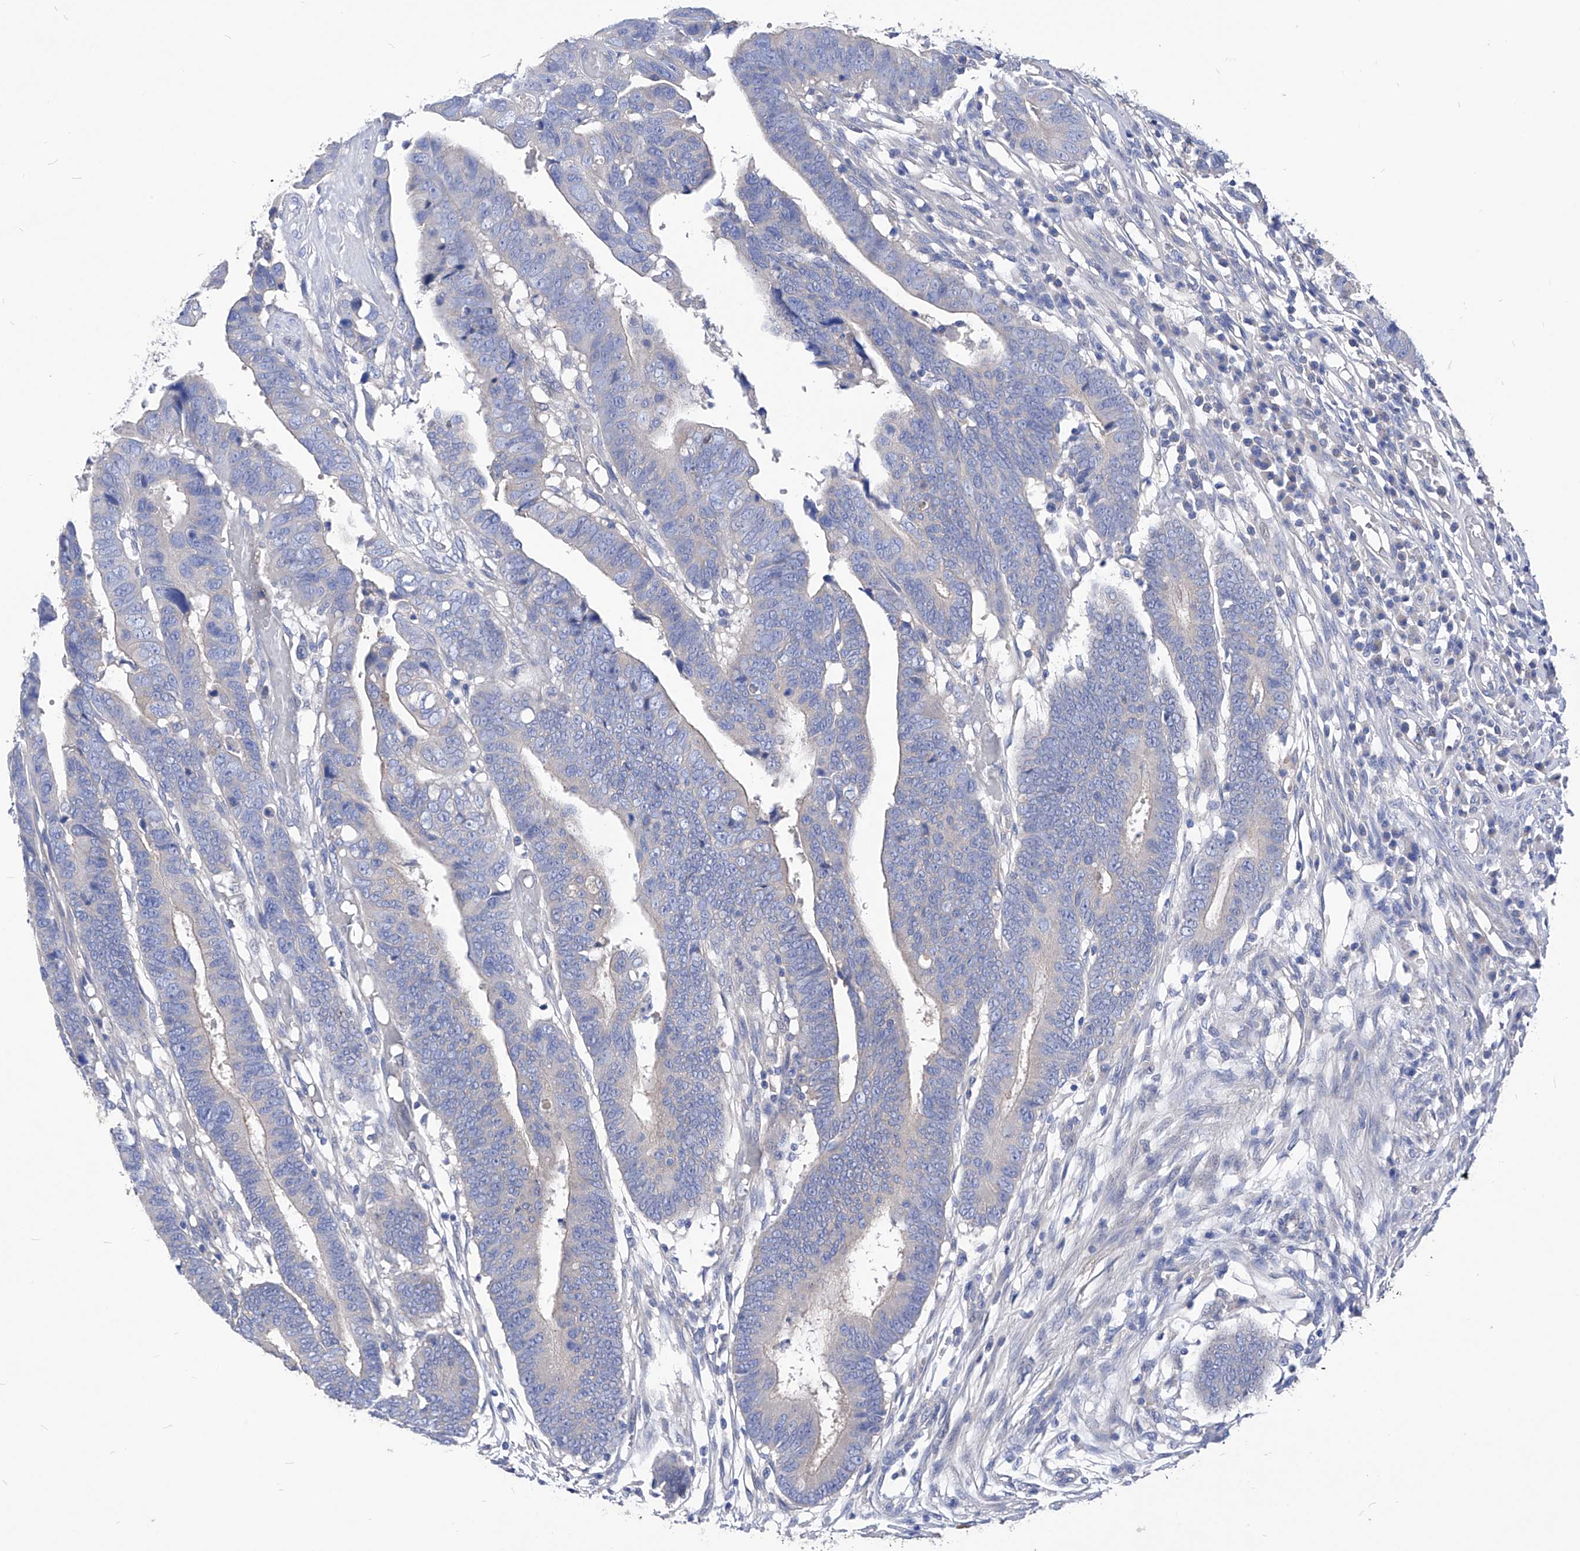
{"staining": {"intensity": "negative", "quantity": "none", "location": "none"}, "tissue": "colorectal cancer", "cell_type": "Tumor cells", "image_type": "cancer", "snomed": [{"axis": "morphology", "description": "Adenocarcinoma, NOS"}, {"axis": "topography", "description": "Rectum"}], "caption": "Micrograph shows no protein positivity in tumor cells of colorectal adenocarcinoma tissue.", "gene": "XPNPEP1", "patient": {"sex": "female", "age": 65}}